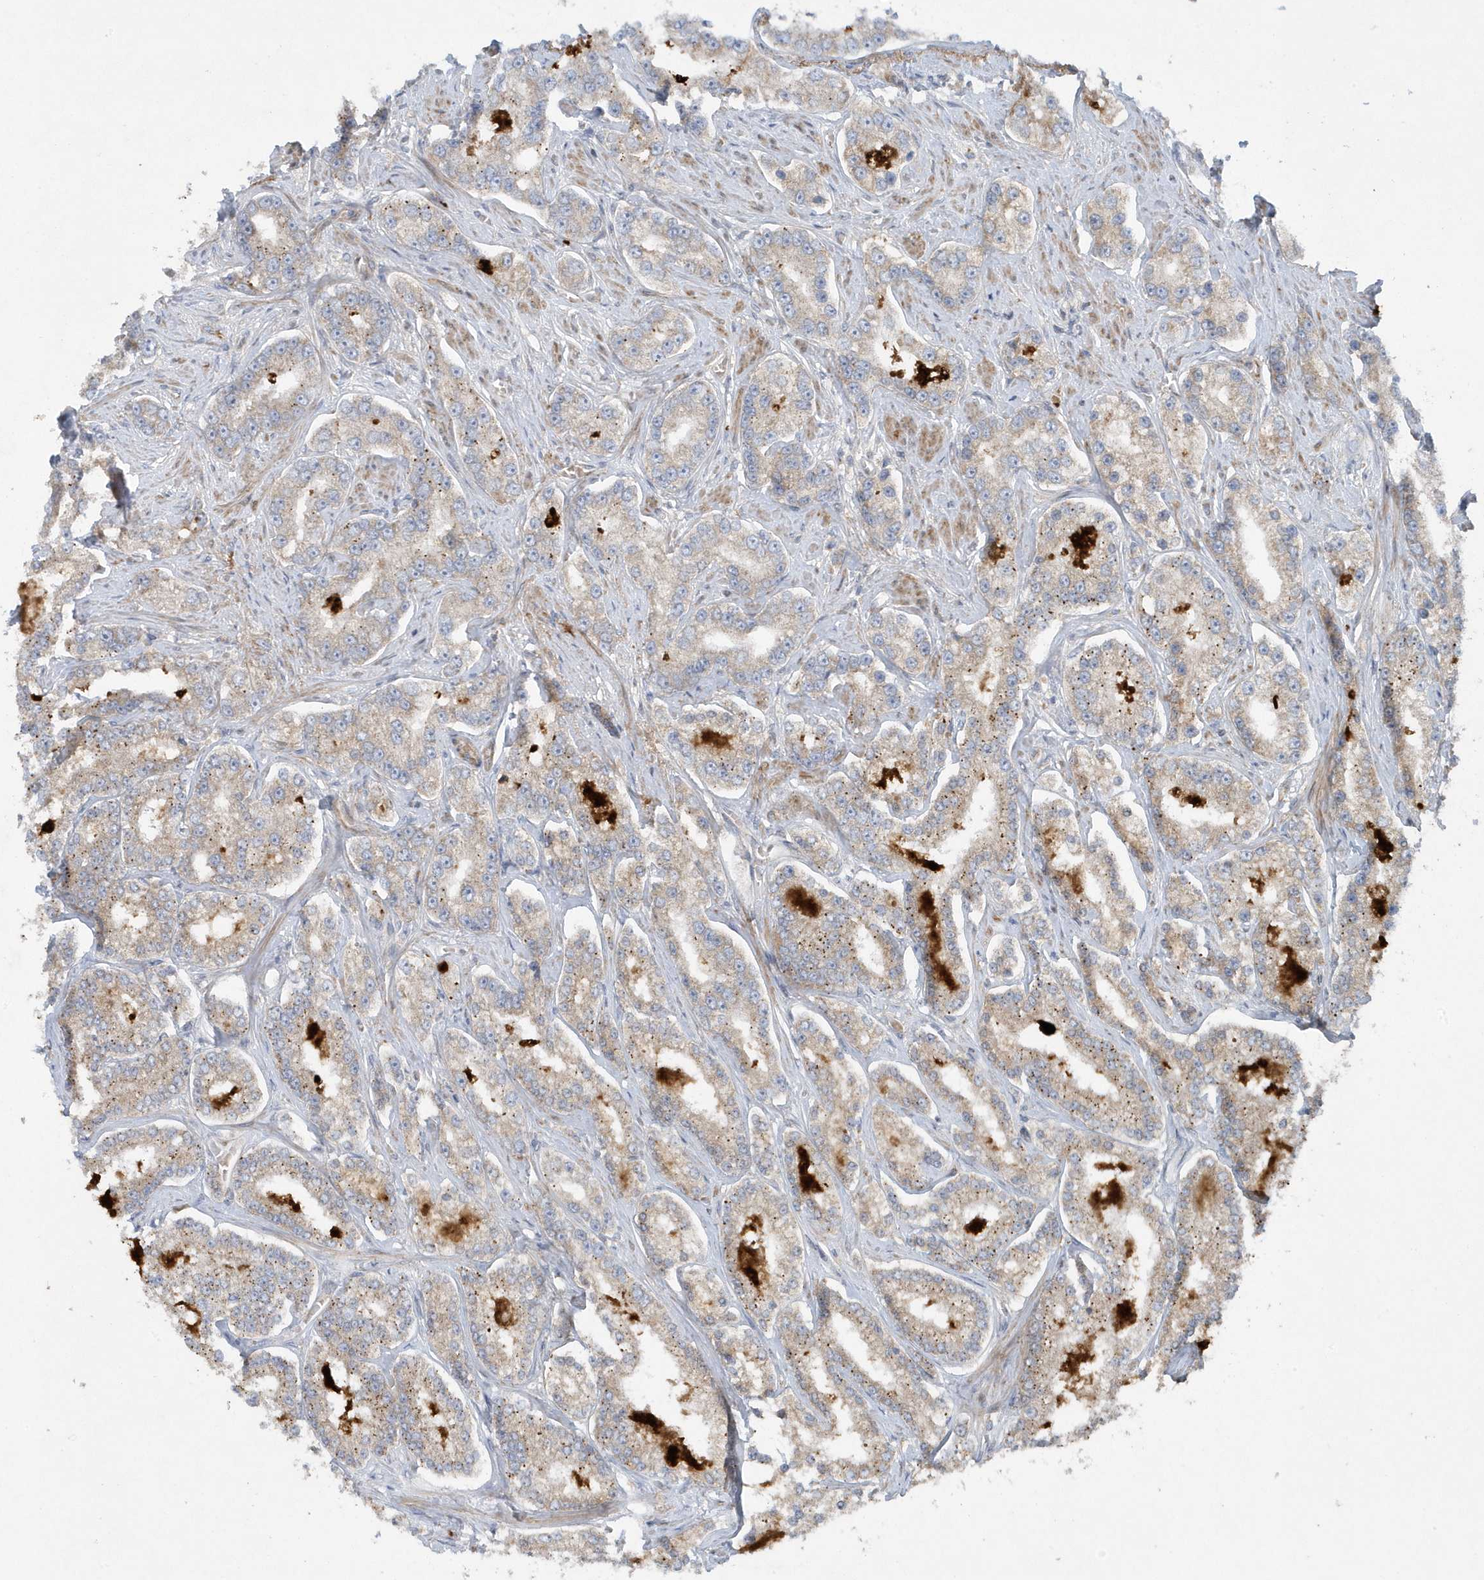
{"staining": {"intensity": "weak", "quantity": ">75%", "location": "cytoplasmic/membranous"}, "tissue": "prostate cancer", "cell_type": "Tumor cells", "image_type": "cancer", "snomed": [{"axis": "morphology", "description": "Normal tissue, NOS"}, {"axis": "morphology", "description": "Adenocarcinoma, High grade"}, {"axis": "topography", "description": "Prostate"}], "caption": "Weak cytoplasmic/membranous protein expression is identified in about >75% of tumor cells in prostate cancer.", "gene": "SLC38A2", "patient": {"sex": "male", "age": 83}}